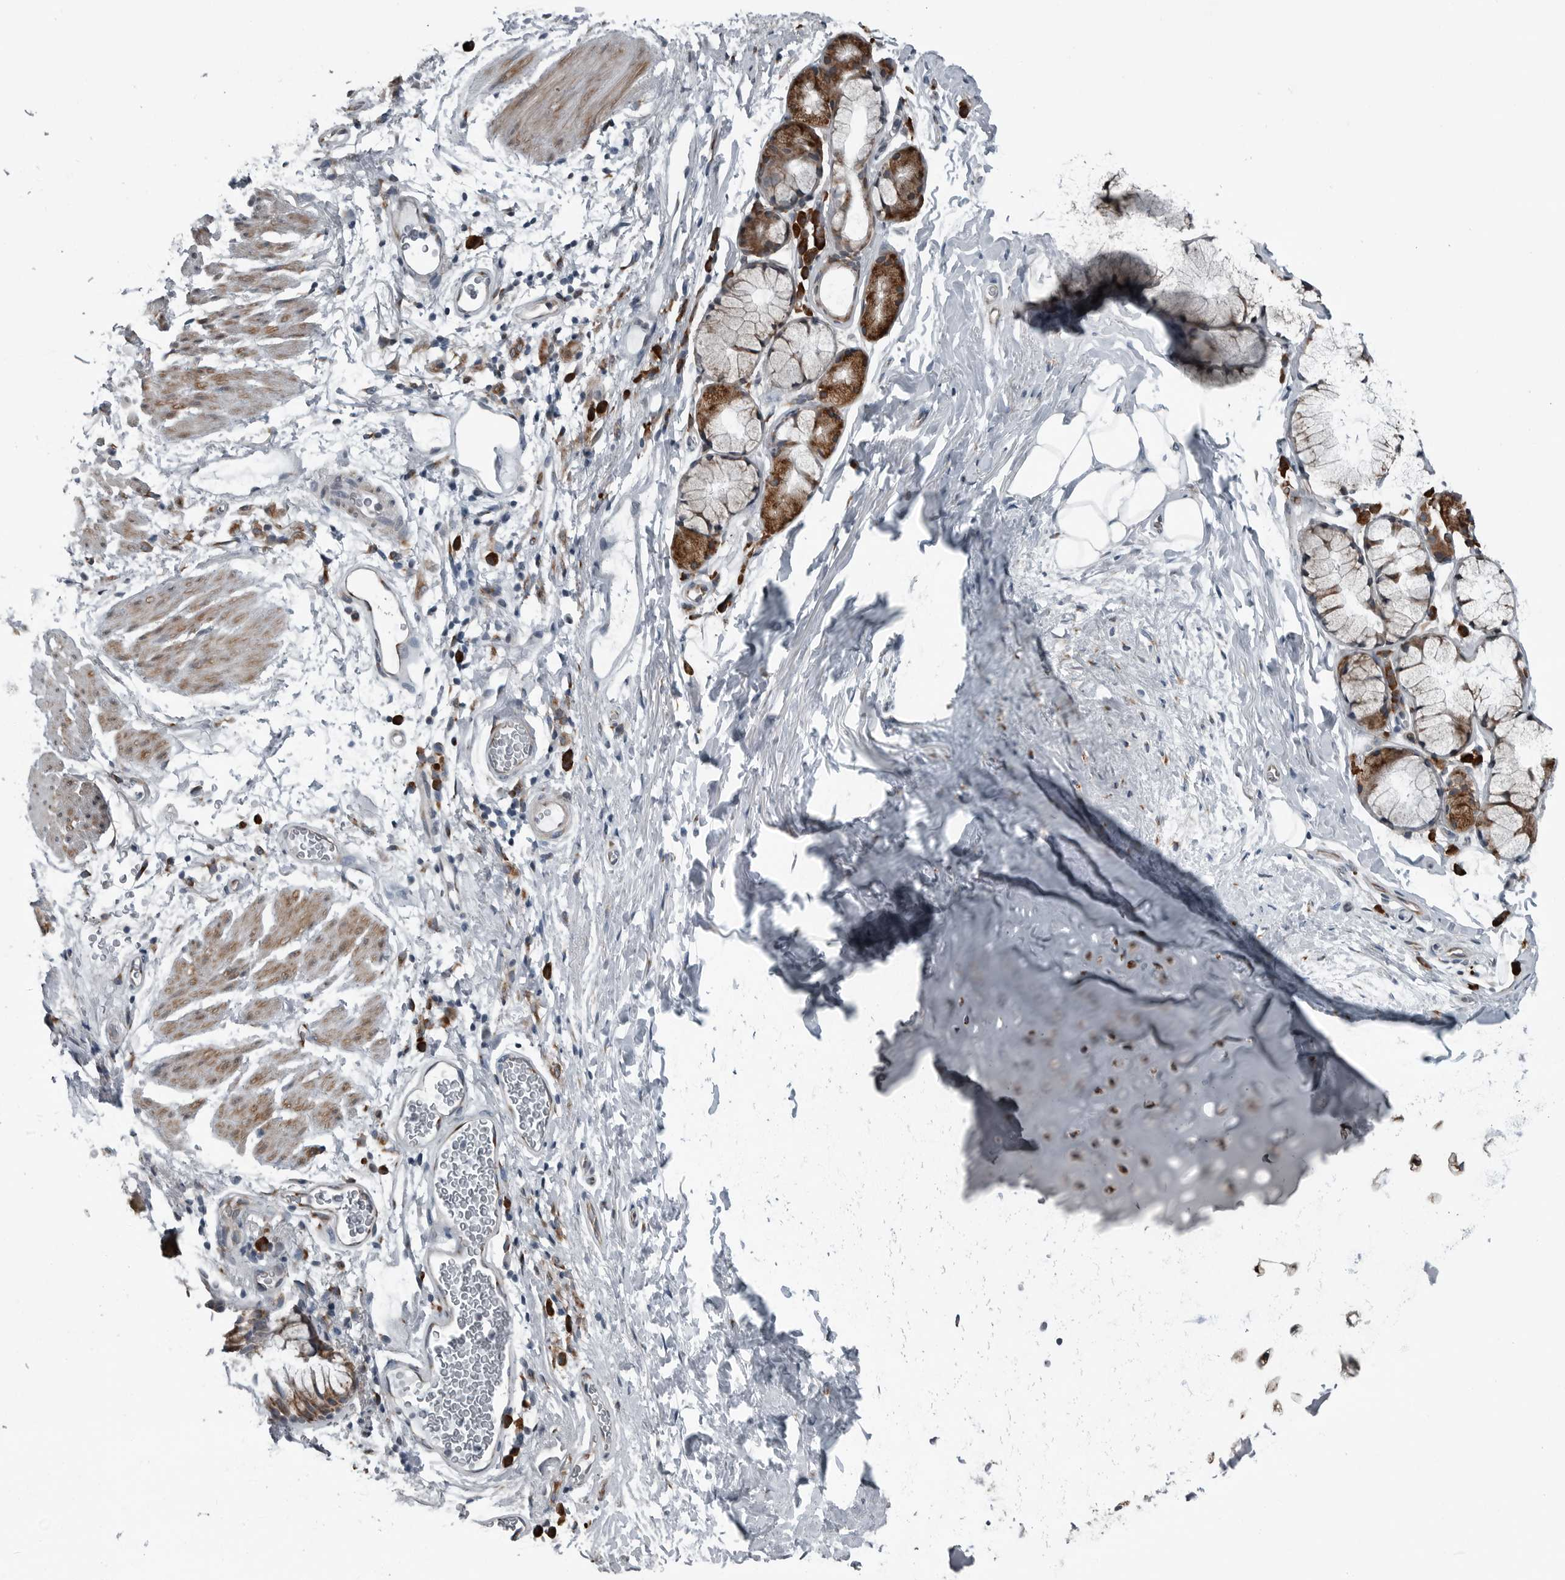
{"staining": {"intensity": "weak", "quantity": "<25%", "location": "cytoplasmic/membranous"}, "tissue": "bronchus", "cell_type": "Respiratory epithelial cells", "image_type": "normal", "snomed": [{"axis": "morphology", "description": "Normal tissue, NOS"}, {"axis": "topography", "description": "Cartilage tissue"}, {"axis": "topography", "description": "Bronchus"}], "caption": "Protein analysis of normal bronchus exhibits no significant expression in respiratory epithelial cells. (DAB (3,3'-diaminobenzidine) IHC, high magnification).", "gene": "CEP85", "patient": {"sex": "female", "age": 53}}